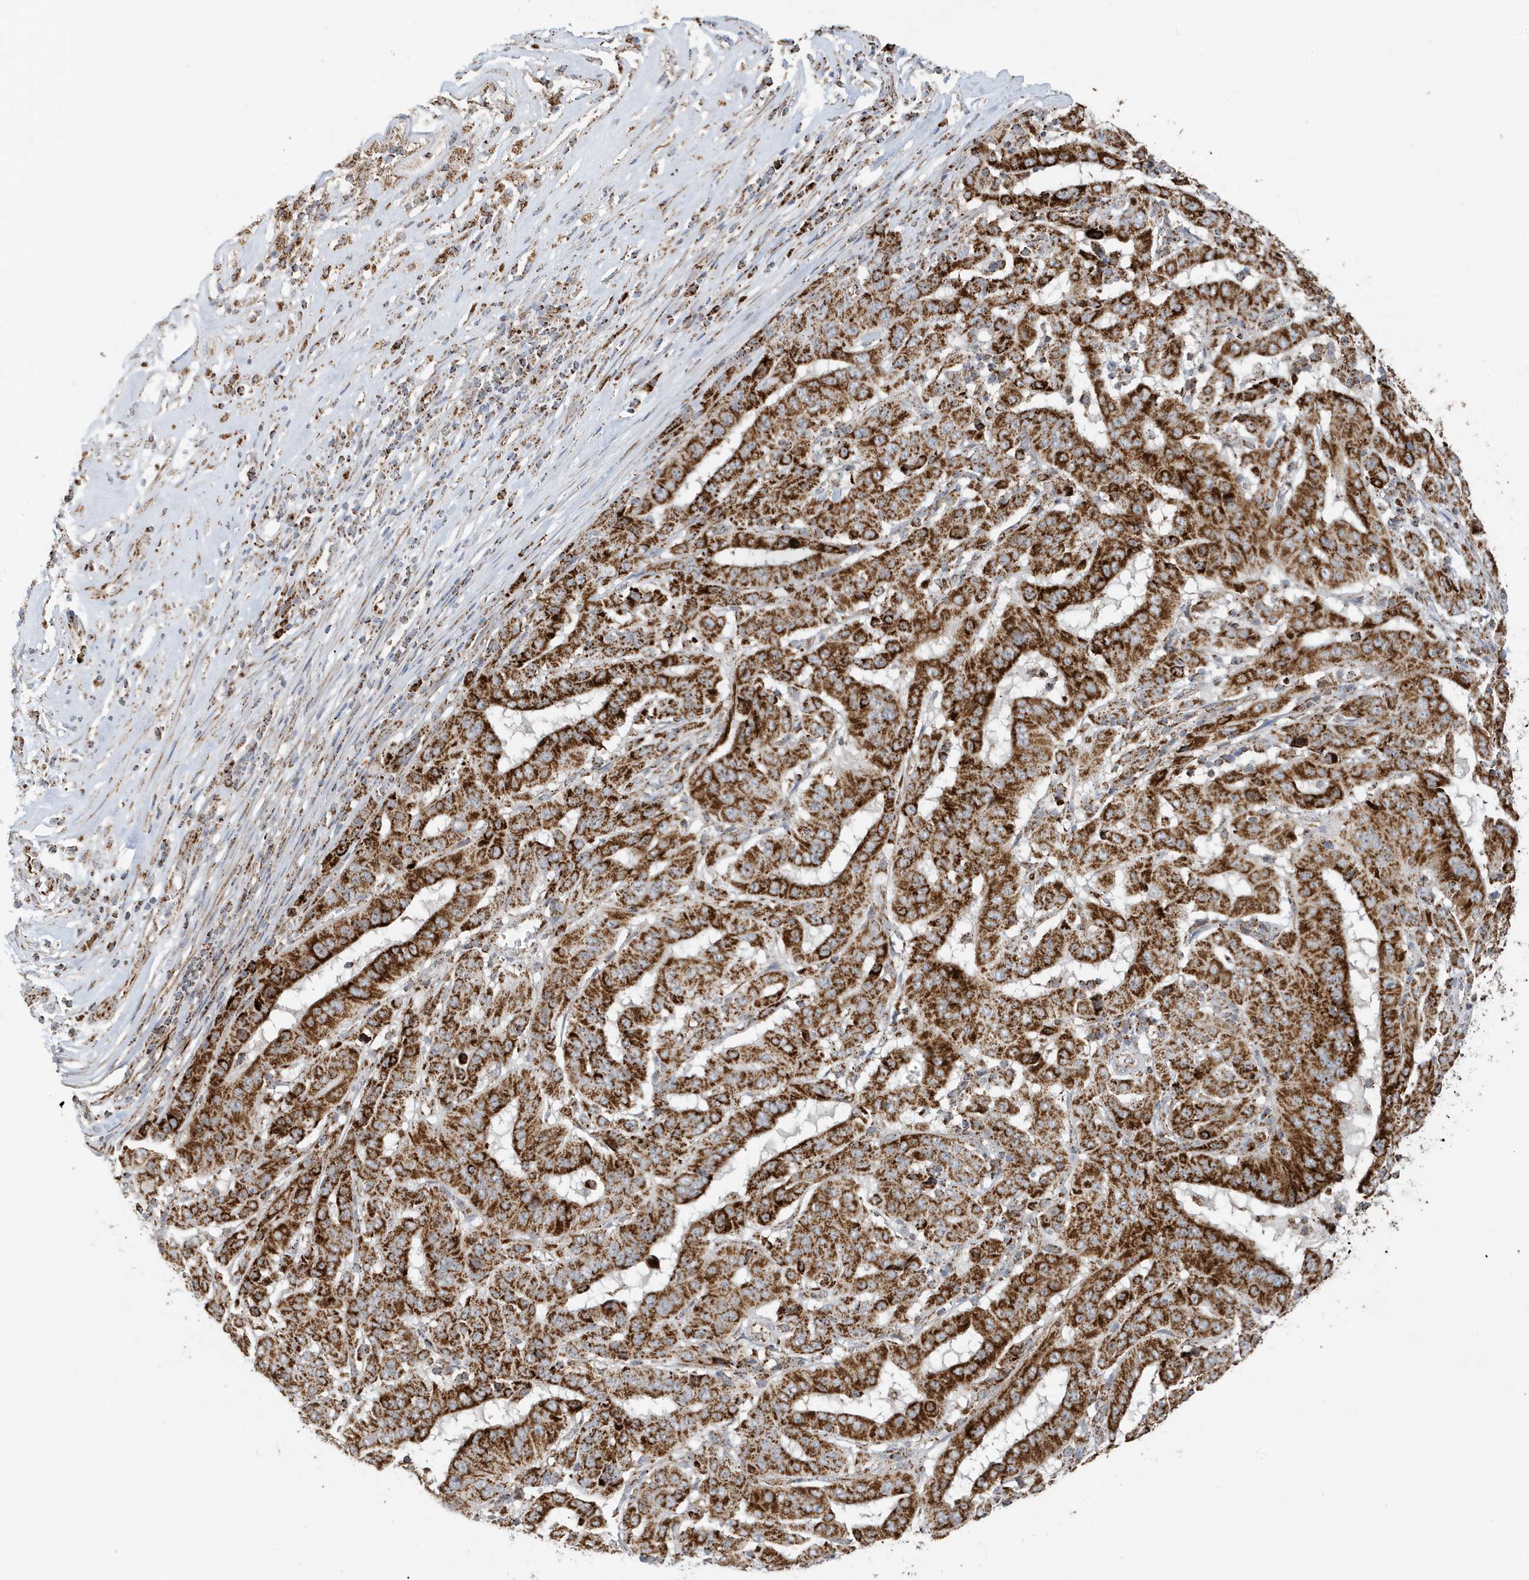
{"staining": {"intensity": "strong", "quantity": ">75%", "location": "cytoplasmic/membranous"}, "tissue": "pancreatic cancer", "cell_type": "Tumor cells", "image_type": "cancer", "snomed": [{"axis": "morphology", "description": "Adenocarcinoma, NOS"}, {"axis": "topography", "description": "Pancreas"}], "caption": "Pancreatic cancer (adenocarcinoma) stained with DAB immunohistochemistry shows high levels of strong cytoplasmic/membranous staining in about >75% of tumor cells. (Brightfield microscopy of DAB IHC at high magnification).", "gene": "MAN1A1", "patient": {"sex": "male", "age": 63}}